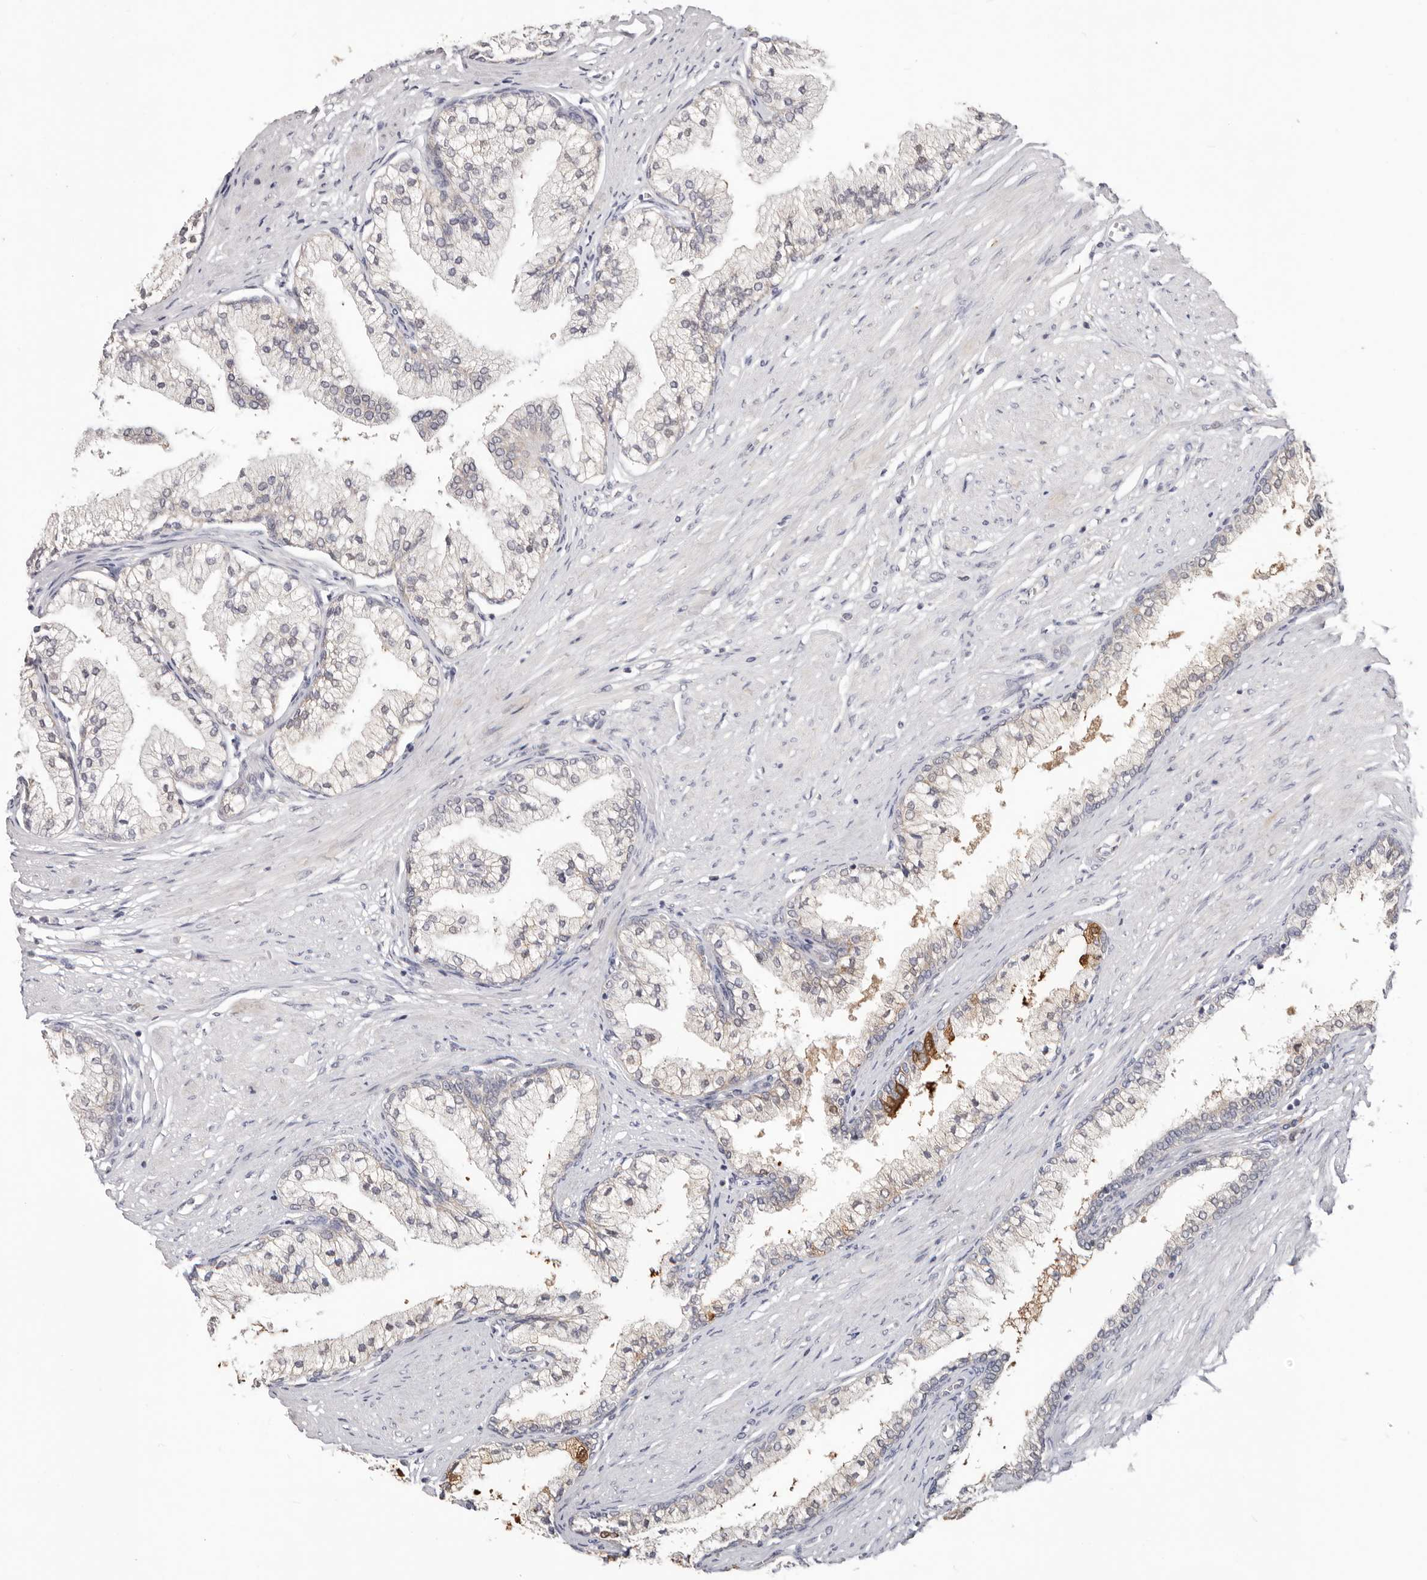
{"staining": {"intensity": "negative", "quantity": "none", "location": "none"}, "tissue": "prostate cancer", "cell_type": "Tumor cells", "image_type": "cancer", "snomed": [{"axis": "morphology", "description": "Adenocarcinoma, High grade"}, {"axis": "topography", "description": "Prostate"}], "caption": "Adenocarcinoma (high-grade) (prostate) was stained to show a protein in brown. There is no significant positivity in tumor cells.", "gene": "WDR77", "patient": {"sex": "male", "age": 61}}